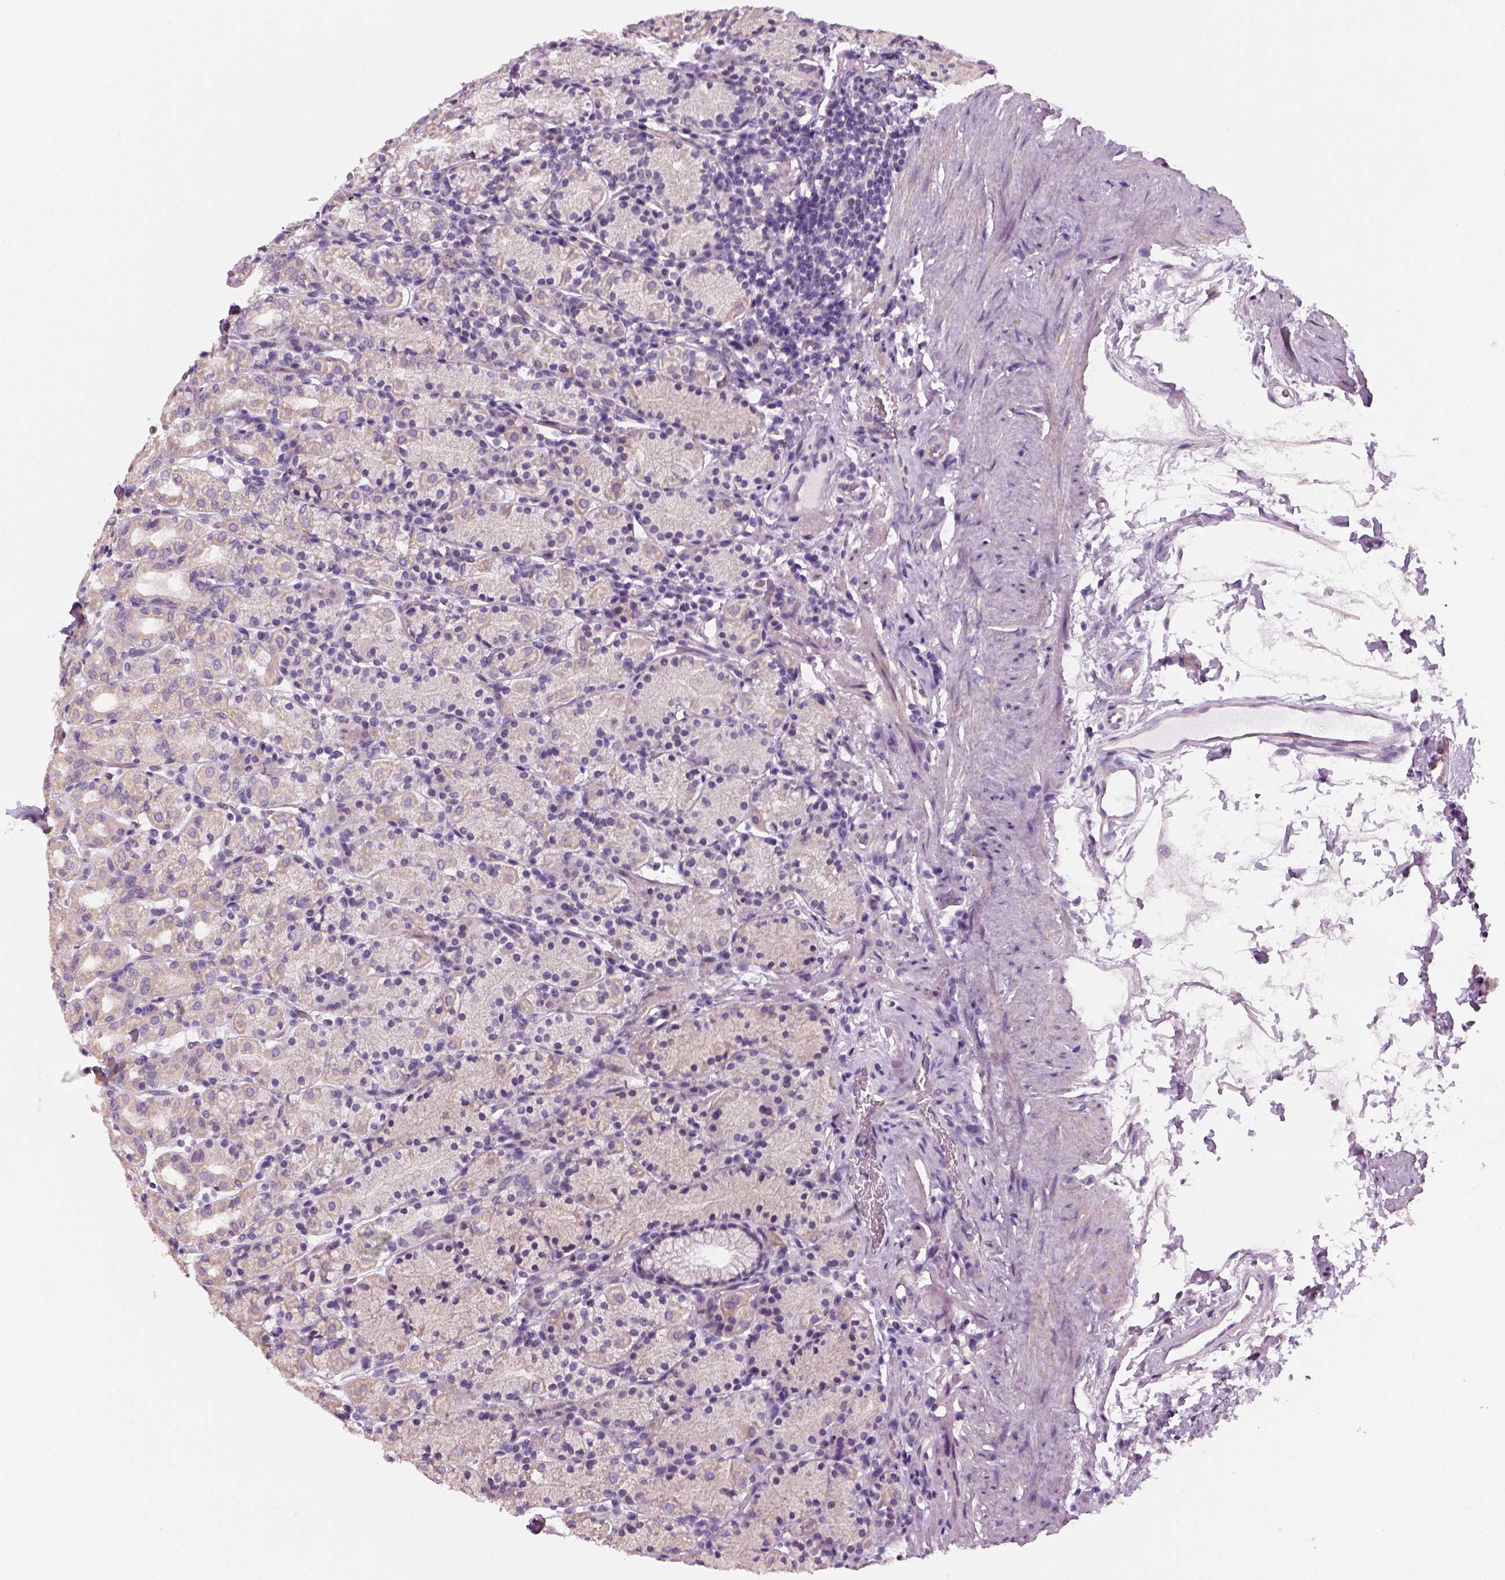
{"staining": {"intensity": "negative", "quantity": "none", "location": "none"}, "tissue": "stomach", "cell_type": "Glandular cells", "image_type": "normal", "snomed": [{"axis": "morphology", "description": "Normal tissue, NOS"}, {"axis": "topography", "description": "Stomach, upper"}, {"axis": "topography", "description": "Stomach"}], "caption": "High power microscopy histopathology image of an IHC histopathology image of unremarkable stomach, revealing no significant expression in glandular cells. (DAB IHC, high magnification).", "gene": "ELOVL3", "patient": {"sex": "male", "age": 62}}